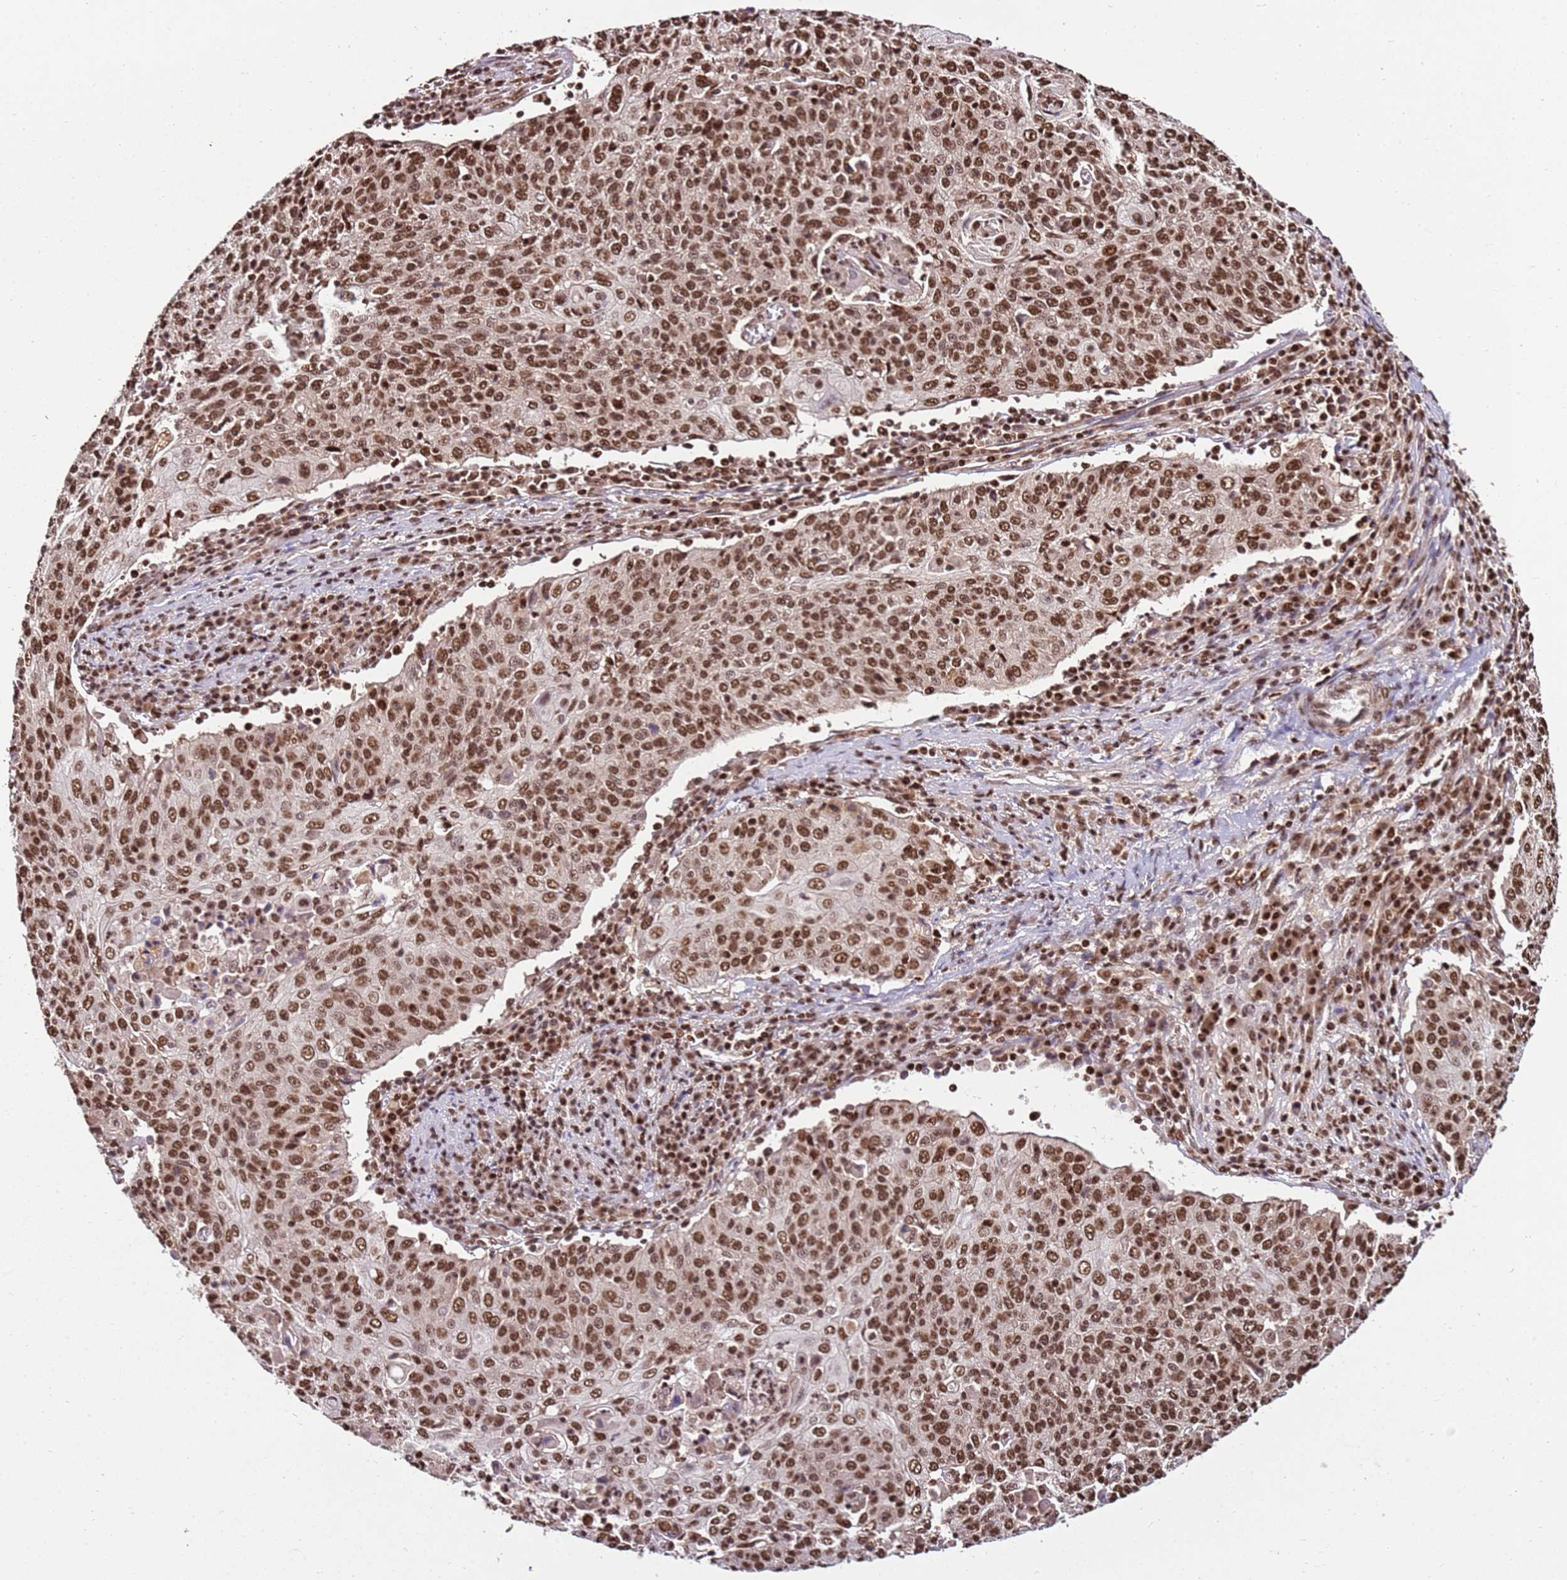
{"staining": {"intensity": "moderate", "quantity": ">75%", "location": "nuclear"}, "tissue": "cervical cancer", "cell_type": "Tumor cells", "image_type": "cancer", "snomed": [{"axis": "morphology", "description": "Squamous cell carcinoma, NOS"}, {"axis": "topography", "description": "Cervix"}], "caption": "Protein staining of cervical cancer (squamous cell carcinoma) tissue reveals moderate nuclear expression in approximately >75% of tumor cells. Using DAB (brown) and hematoxylin (blue) stains, captured at high magnification using brightfield microscopy.", "gene": "ZBTB12", "patient": {"sex": "female", "age": 48}}